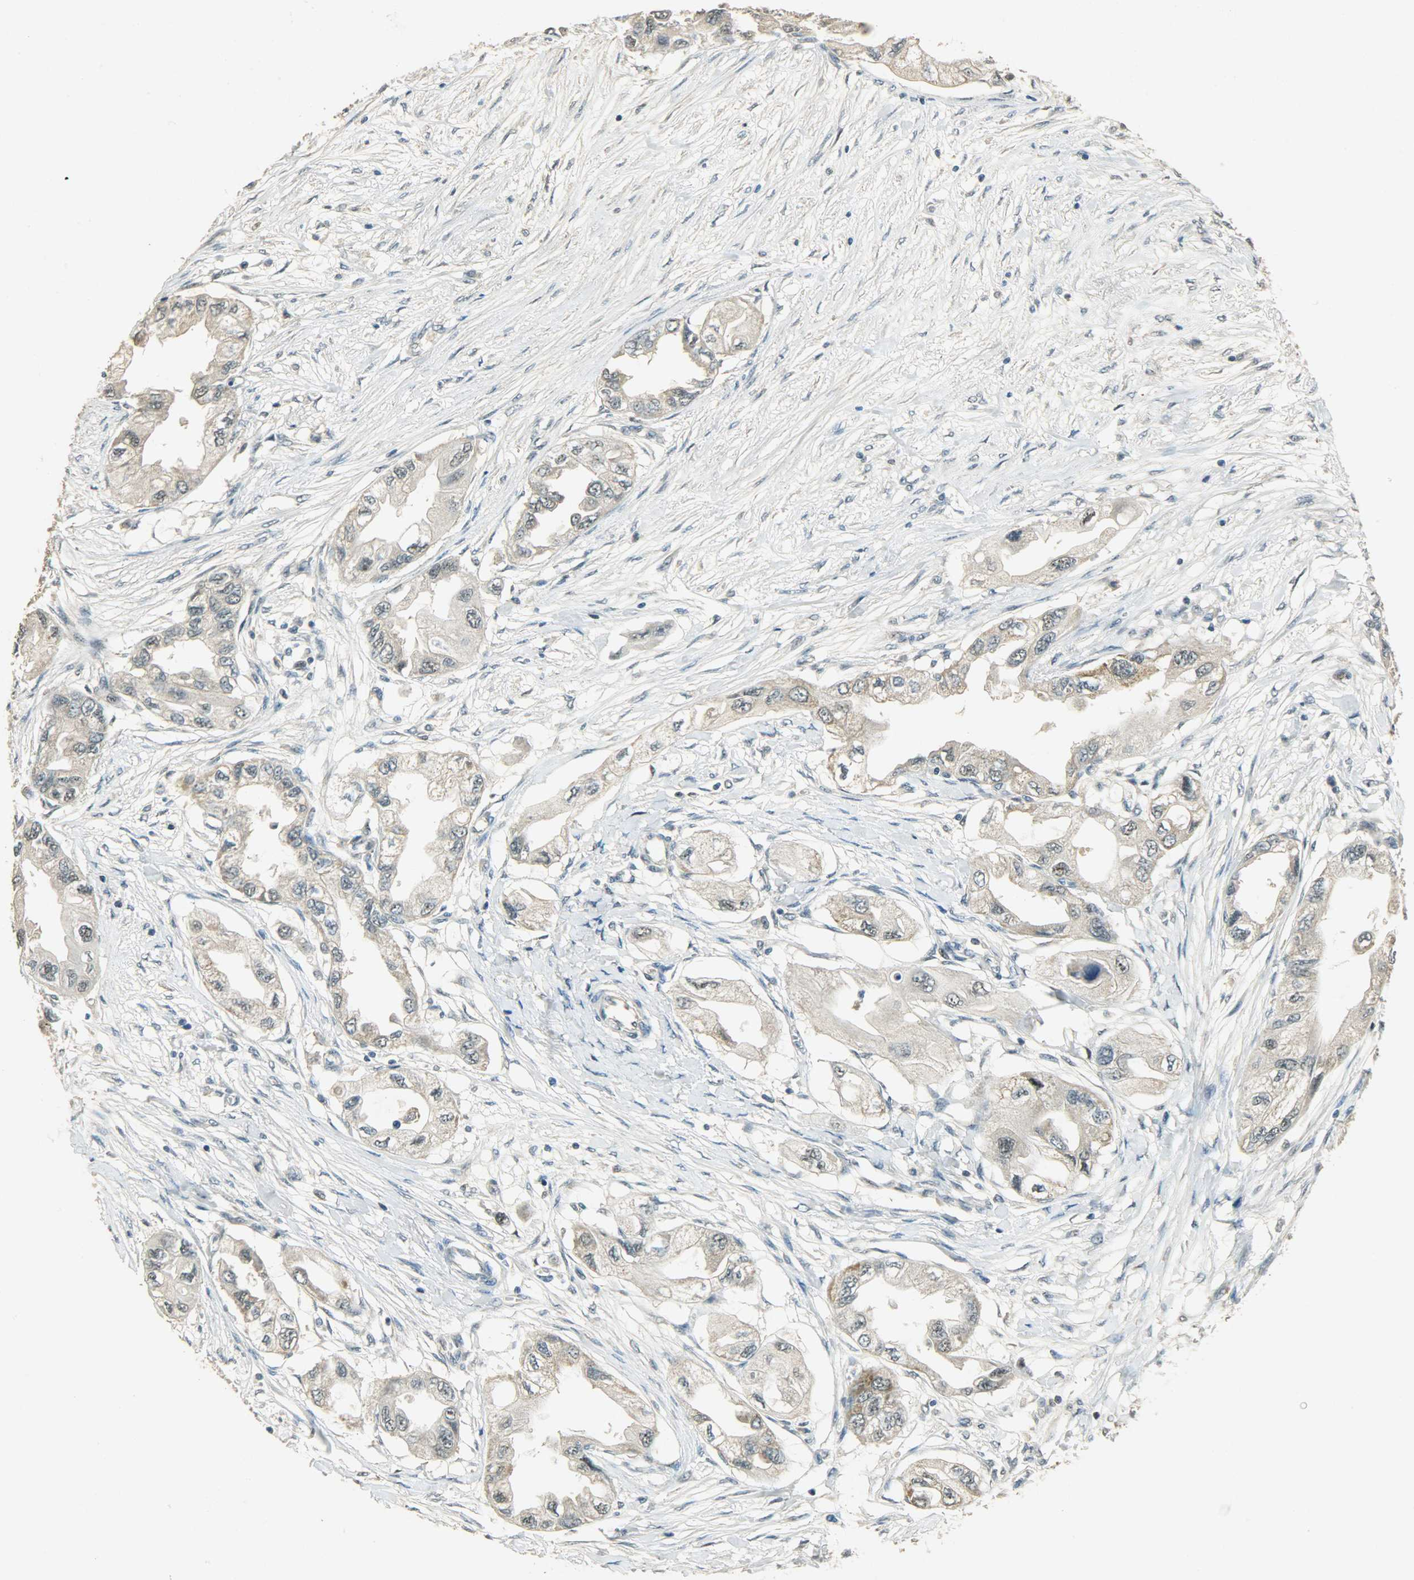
{"staining": {"intensity": "weak", "quantity": ">75%", "location": "cytoplasmic/membranous"}, "tissue": "endometrial cancer", "cell_type": "Tumor cells", "image_type": "cancer", "snomed": [{"axis": "morphology", "description": "Adenocarcinoma, NOS"}, {"axis": "topography", "description": "Endometrium"}], "caption": "IHC micrograph of neoplastic tissue: human endometrial cancer stained using IHC displays low levels of weak protein expression localized specifically in the cytoplasmic/membranous of tumor cells, appearing as a cytoplasmic/membranous brown color.", "gene": "HDHD5", "patient": {"sex": "female", "age": 67}}